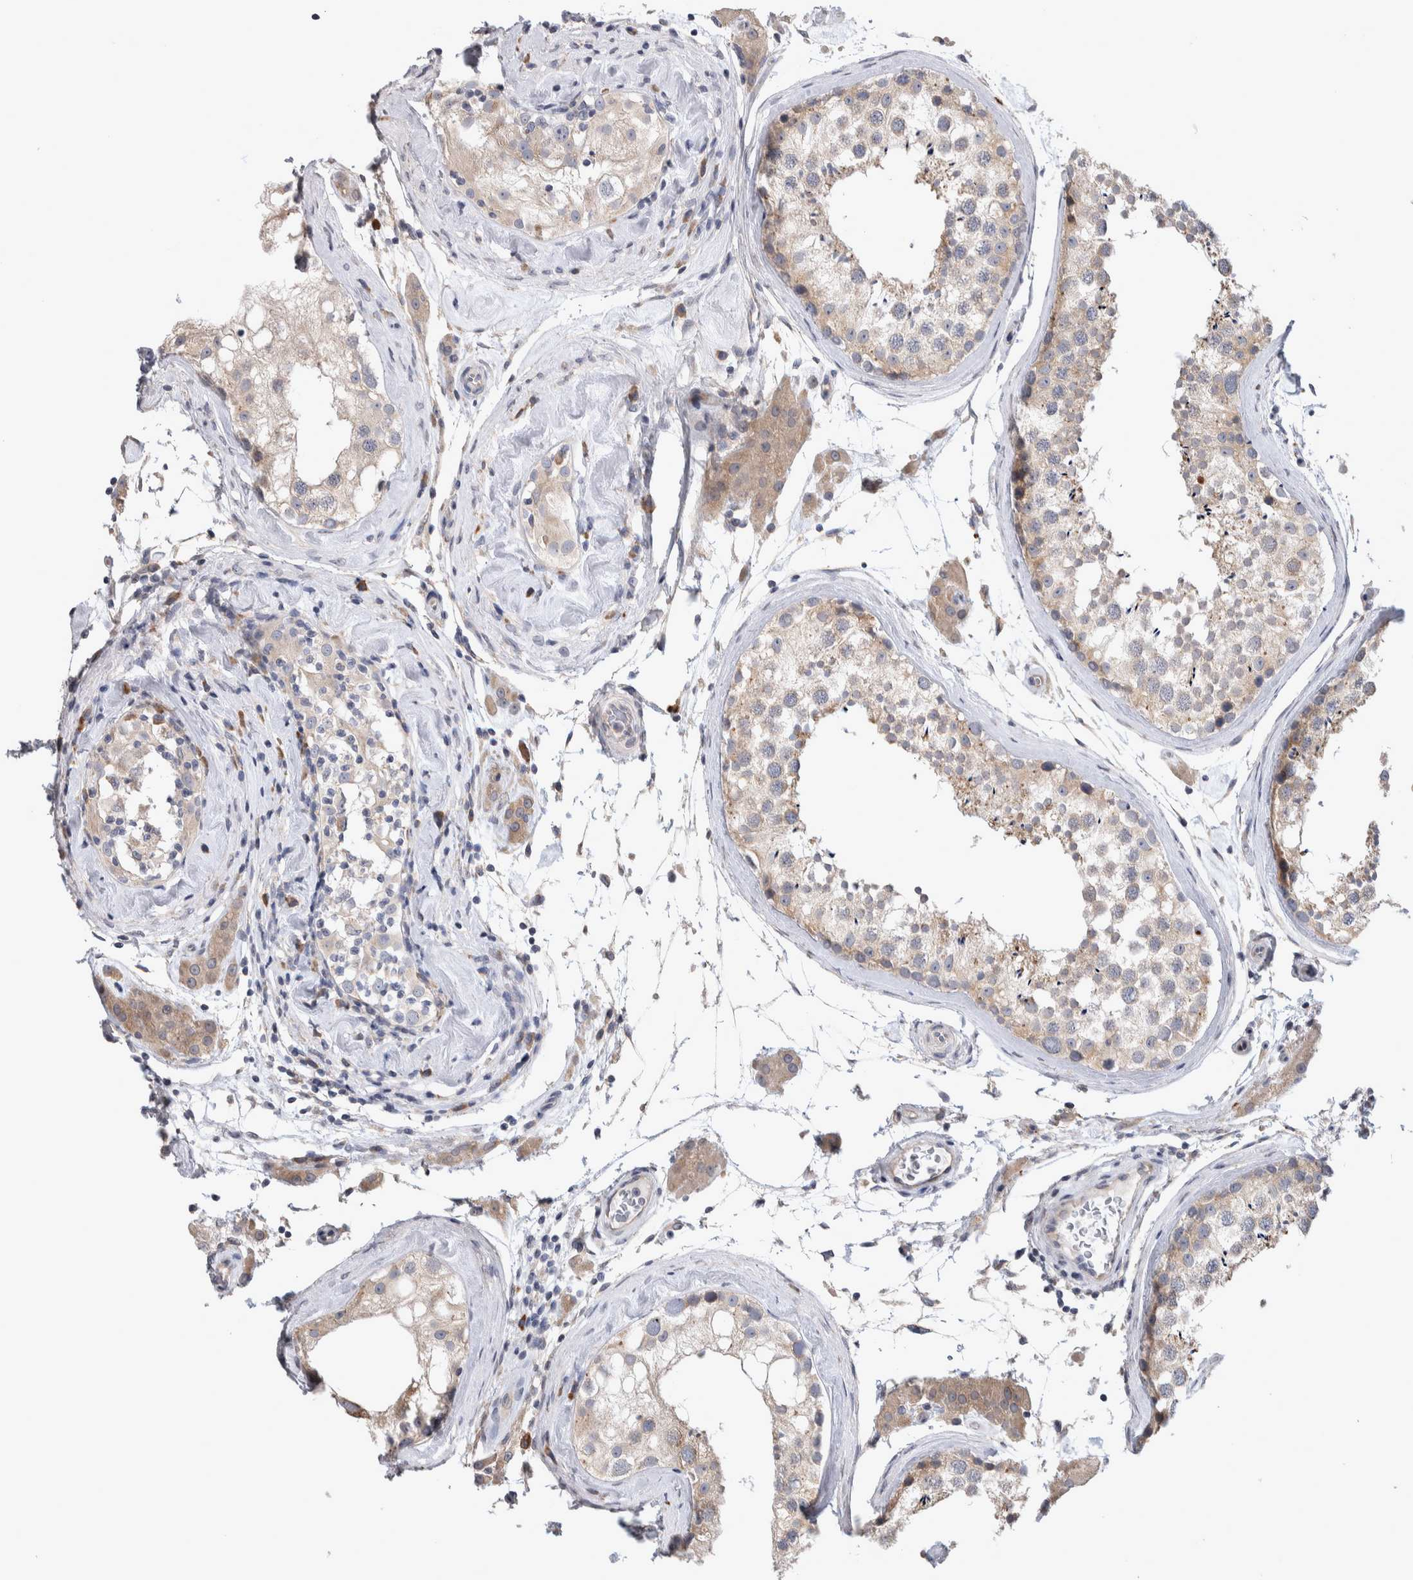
{"staining": {"intensity": "weak", "quantity": ">75%", "location": "cytoplasmic/membranous"}, "tissue": "testis", "cell_type": "Cells in seminiferous ducts", "image_type": "normal", "snomed": [{"axis": "morphology", "description": "Normal tissue, NOS"}, {"axis": "topography", "description": "Testis"}], "caption": "The micrograph exhibits immunohistochemical staining of normal testis. There is weak cytoplasmic/membranous positivity is seen in approximately >75% of cells in seminiferous ducts.", "gene": "IBTK", "patient": {"sex": "male", "age": 46}}